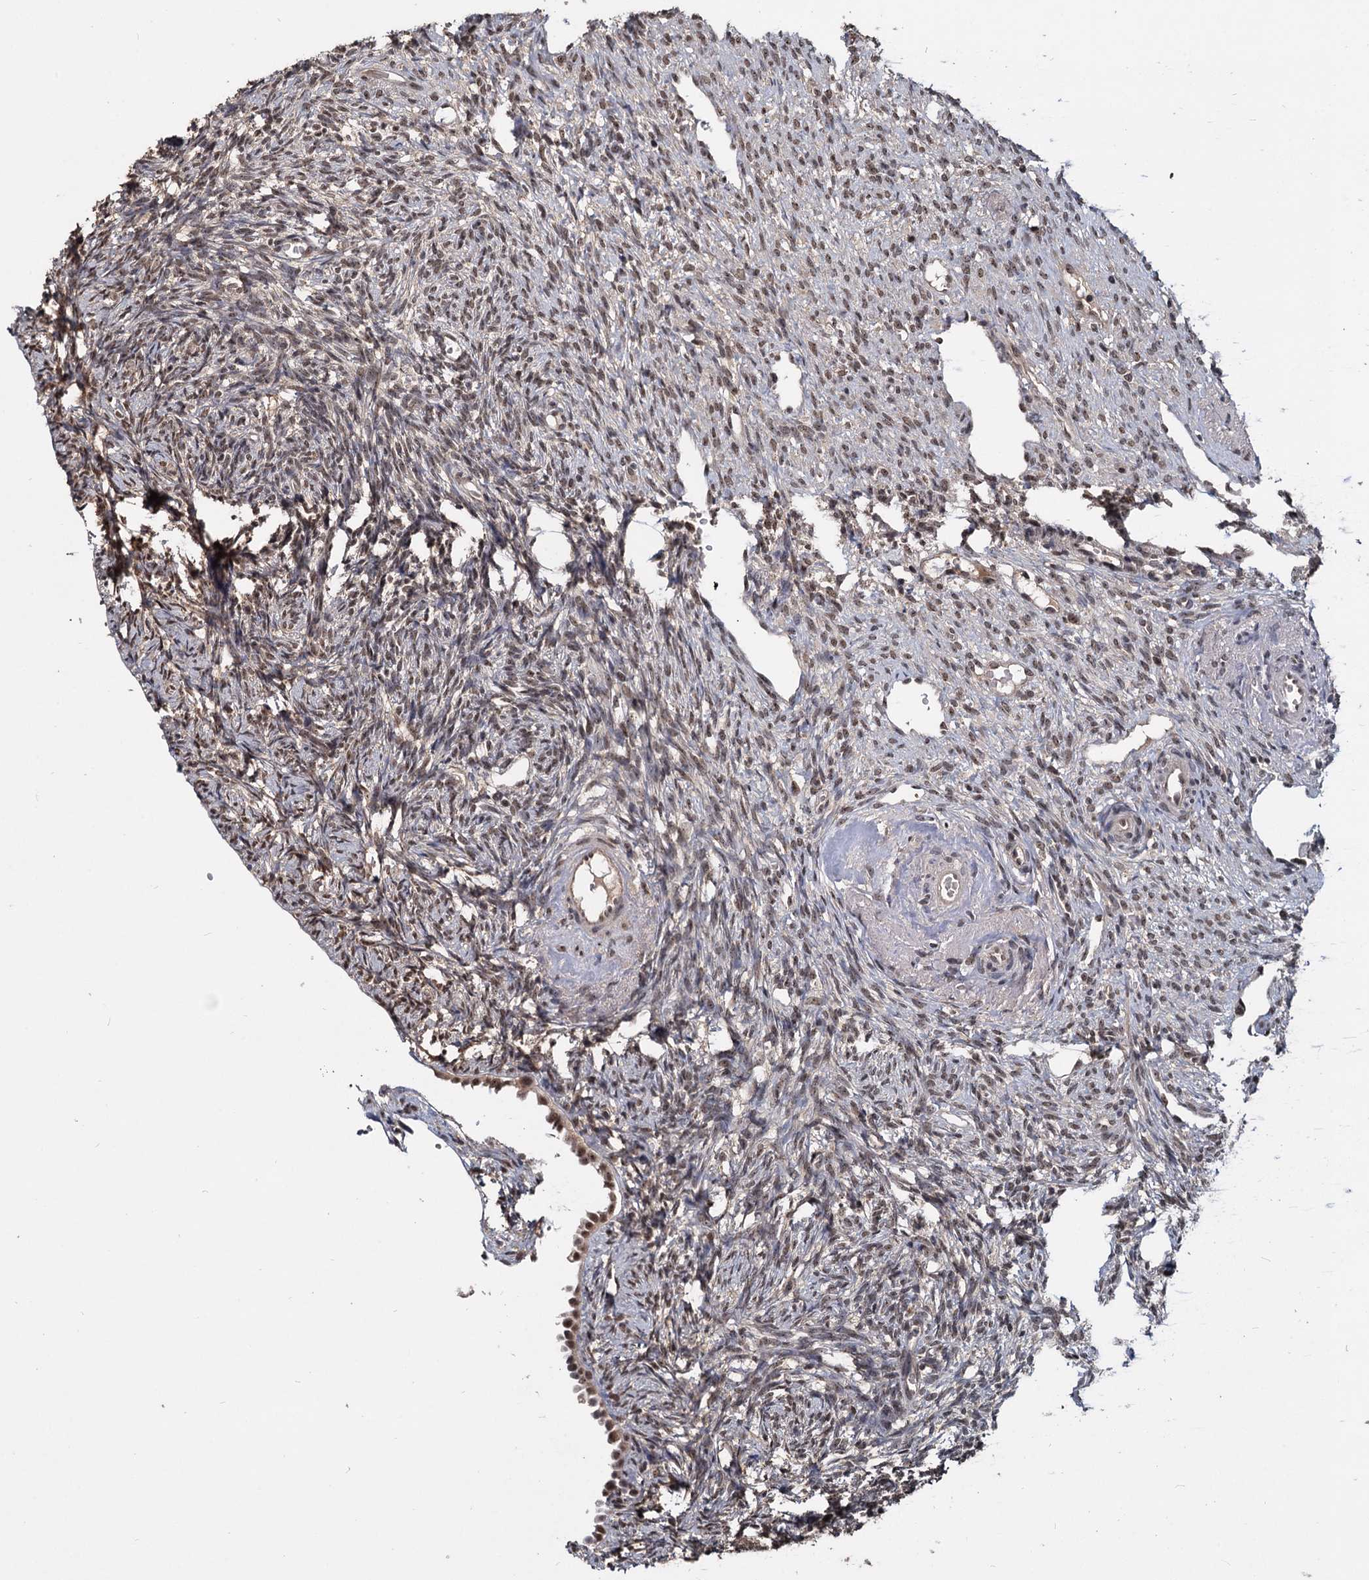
{"staining": {"intensity": "weak", "quantity": ">75%", "location": "nuclear"}, "tissue": "ovary", "cell_type": "Ovarian stroma cells", "image_type": "normal", "snomed": [{"axis": "morphology", "description": "Normal tissue, NOS"}, {"axis": "topography", "description": "Ovary"}], "caption": "This is a photomicrograph of immunohistochemistry staining of normal ovary, which shows weak positivity in the nuclear of ovarian stroma cells.", "gene": "FAM216B", "patient": {"sex": "female", "age": 51}}